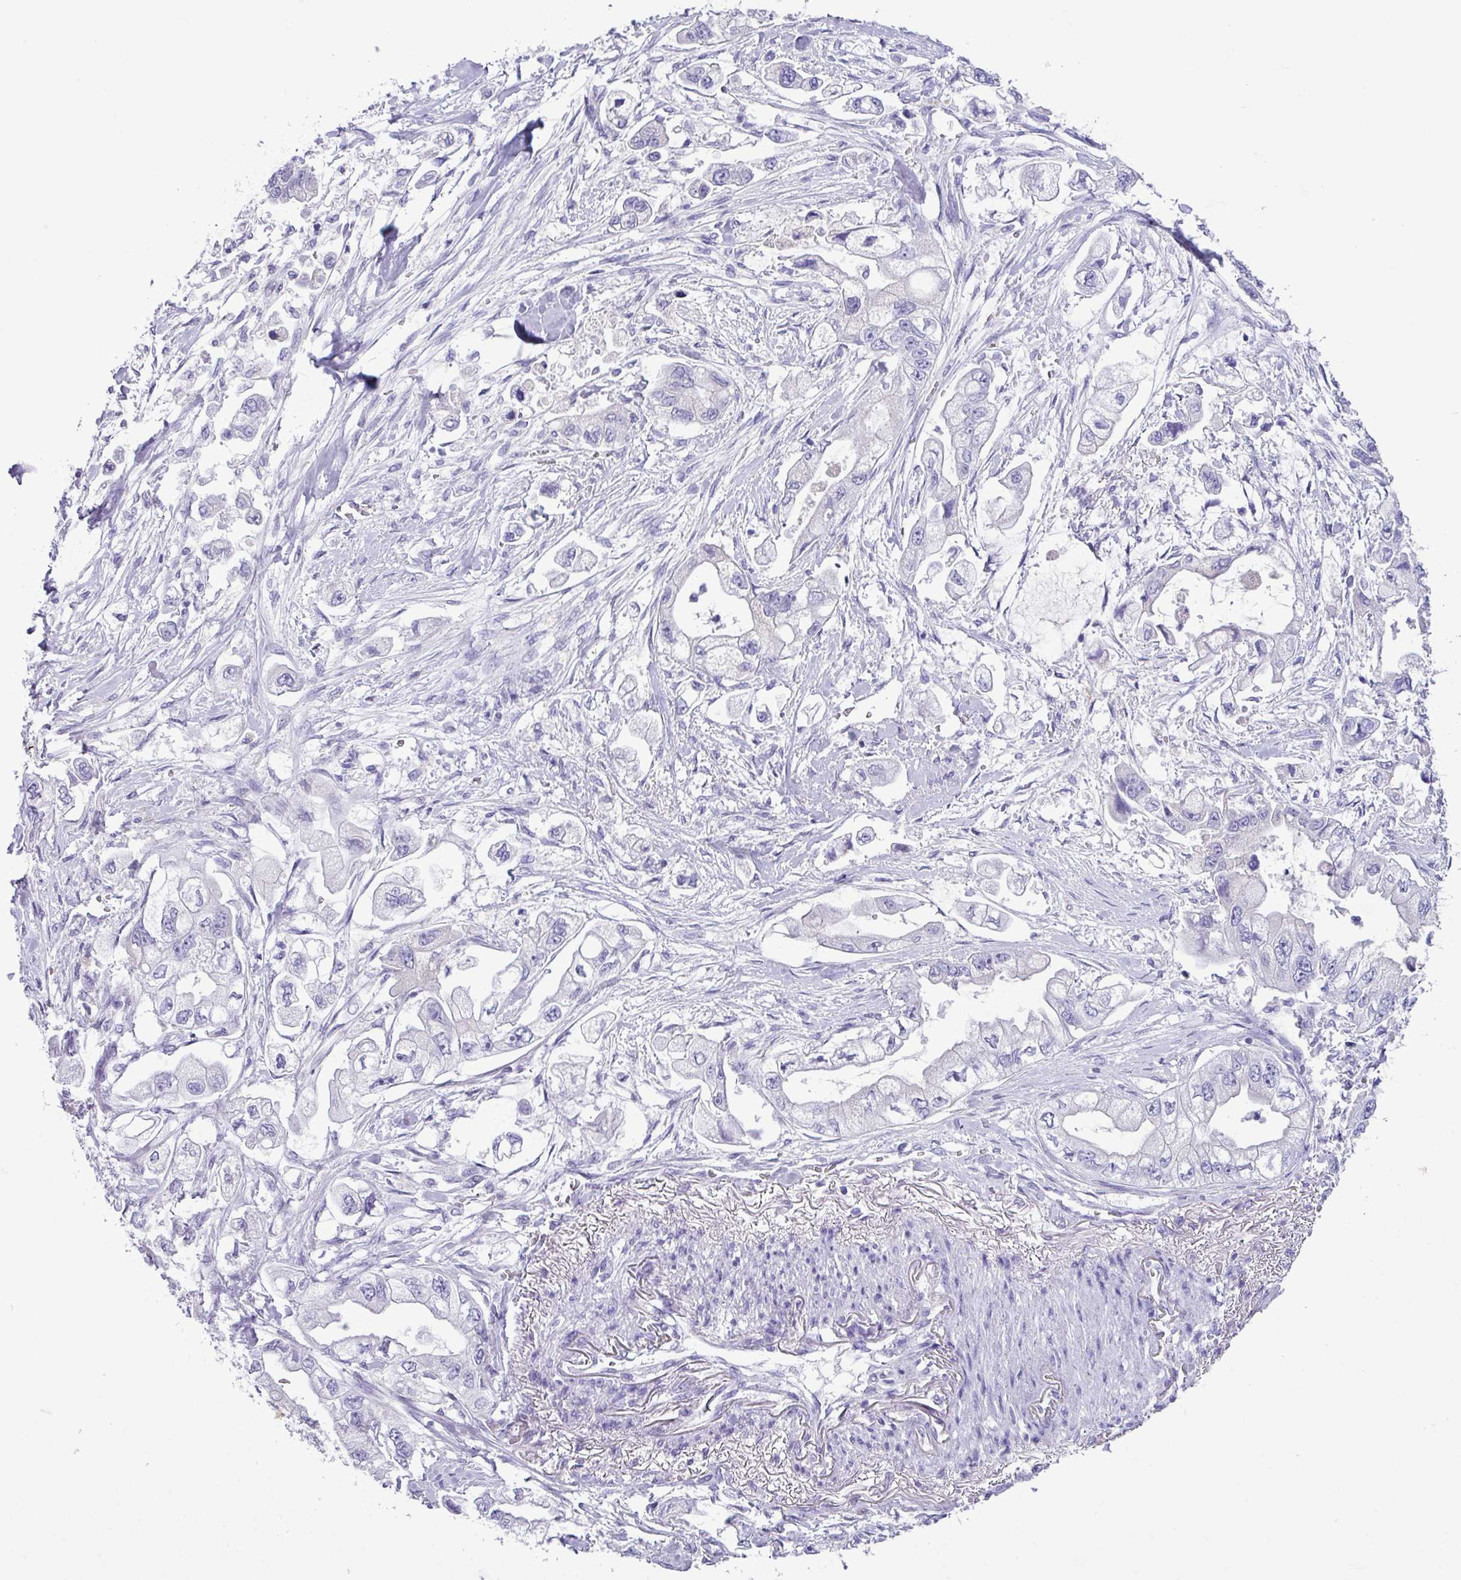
{"staining": {"intensity": "negative", "quantity": "none", "location": "none"}, "tissue": "stomach cancer", "cell_type": "Tumor cells", "image_type": "cancer", "snomed": [{"axis": "morphology", "description": "Adenocarcinoma, NOS"}, {"axis": "topography", "description": "Stomach"}], "caption": "Protein analysis of stomach adenocarcinoma demonstrates no significant staining in tumor cells. (Brightfield microscopy of DAB immunohistochemistry at high magnification).", "gene": "AGO3", "patient": {"sex": "male", "age": 62}}